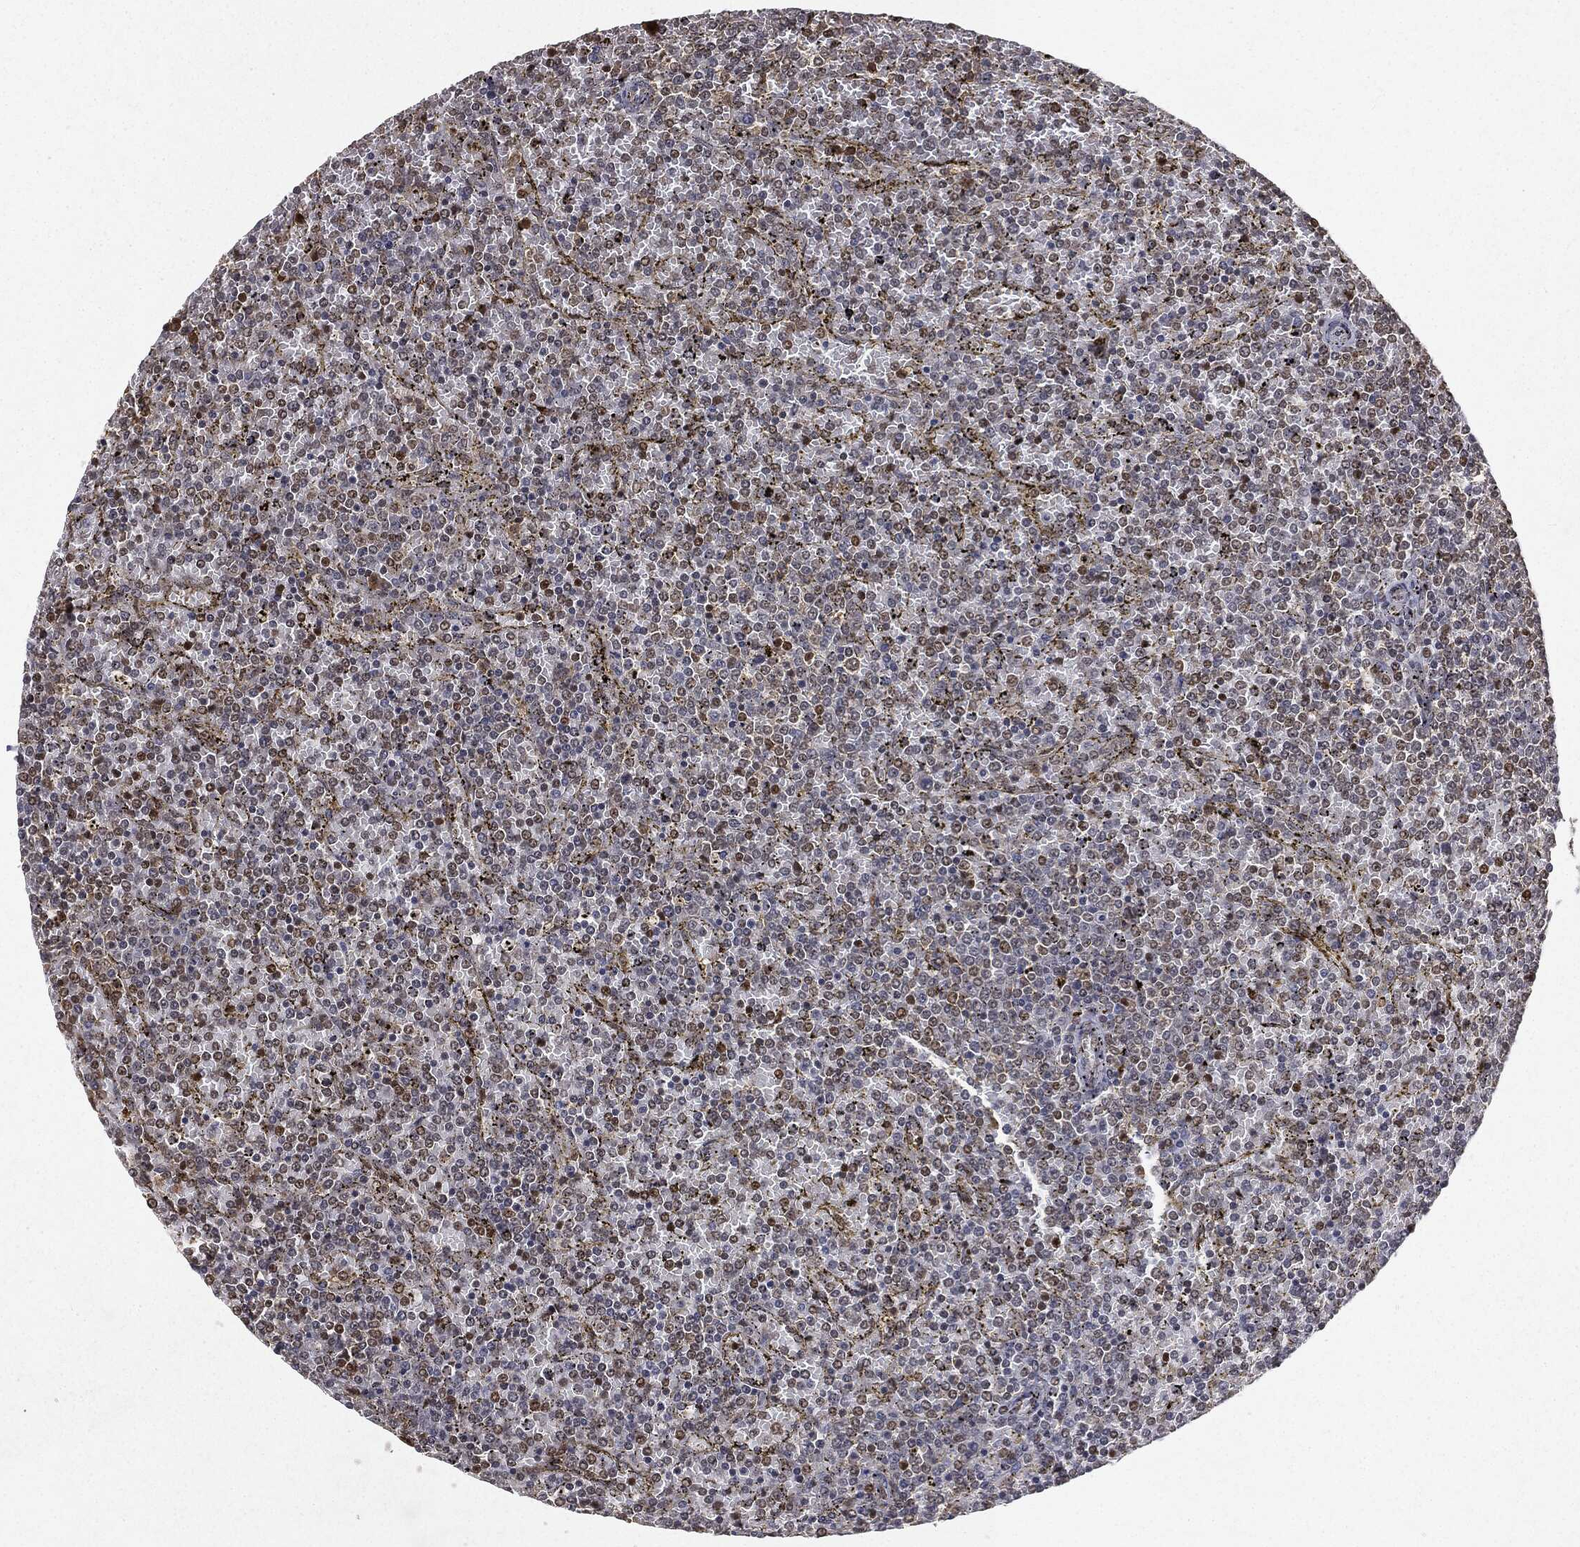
{"staining": {"intensity": "negative", "quantity": "none", "location": "none"}, "tissue": "lymphoma", "cell_type": "Tumor cells", "image_type": "cancer", "snomed": [{"axis": "morphology", "description": "Malignant lymphoma, non-Hodgkin's type, Low grade"}, {"axis": "topography", "description": "Spleen"}], "caption": "This photomicrograph is of lymphoma stained with IHC to label a protein in brown with the nuclei are counter-stained blue. There is no staining in tumor cells.", "gene": "ZNHIT6", "patient": {"sex": "female", "age": 77}}